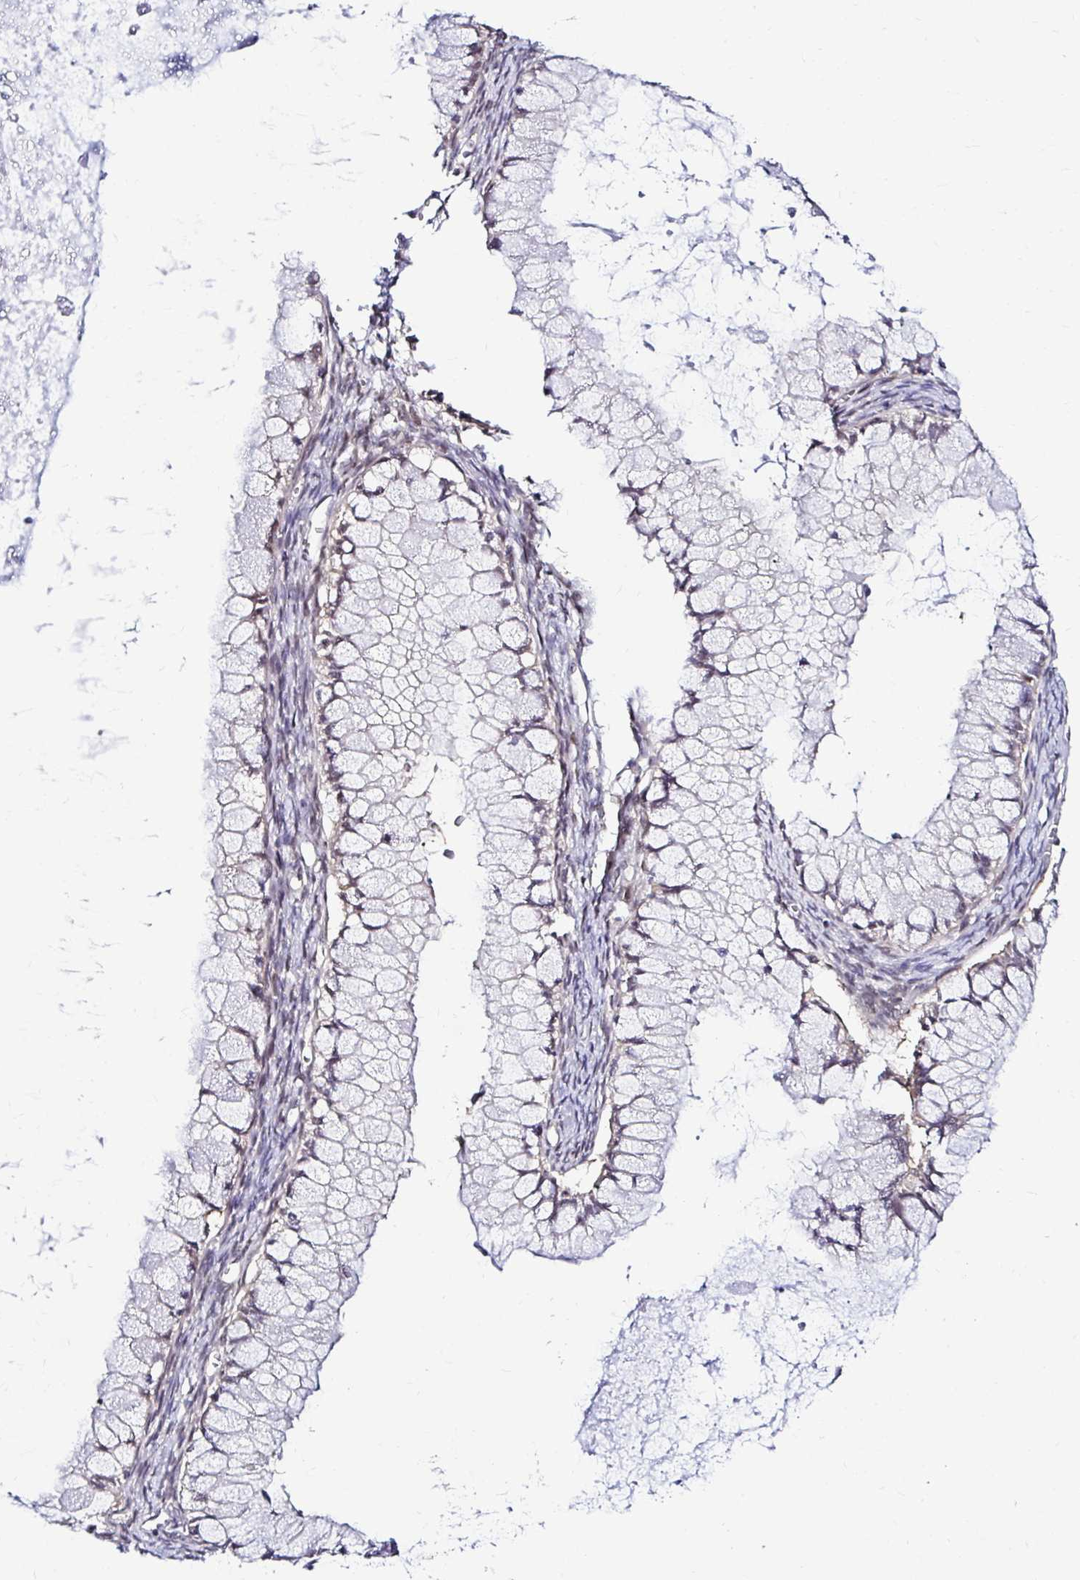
{"staining": {"intensity": "weak", "quantity": "25%-75%", "location": "nuclear"}, "tissue": "ovarian cancer", "cell_type": "Tumor cells", "image_type": "cancer", "snomed": [{"axis": "morphology", "description": "Cystadenocarcinoma, mucinous, NOS"}, {"axis": "topography", "description": "Ovary"}], "caption": "This is a histology image of immunohistochemistry staining of ovarian cancer (mucinous cystadenocarcinoma), which shows weak expression in the nuclear of tumor cells.", "gene": "PSMD3", "patient": {"sex": "female", "age": 34}}